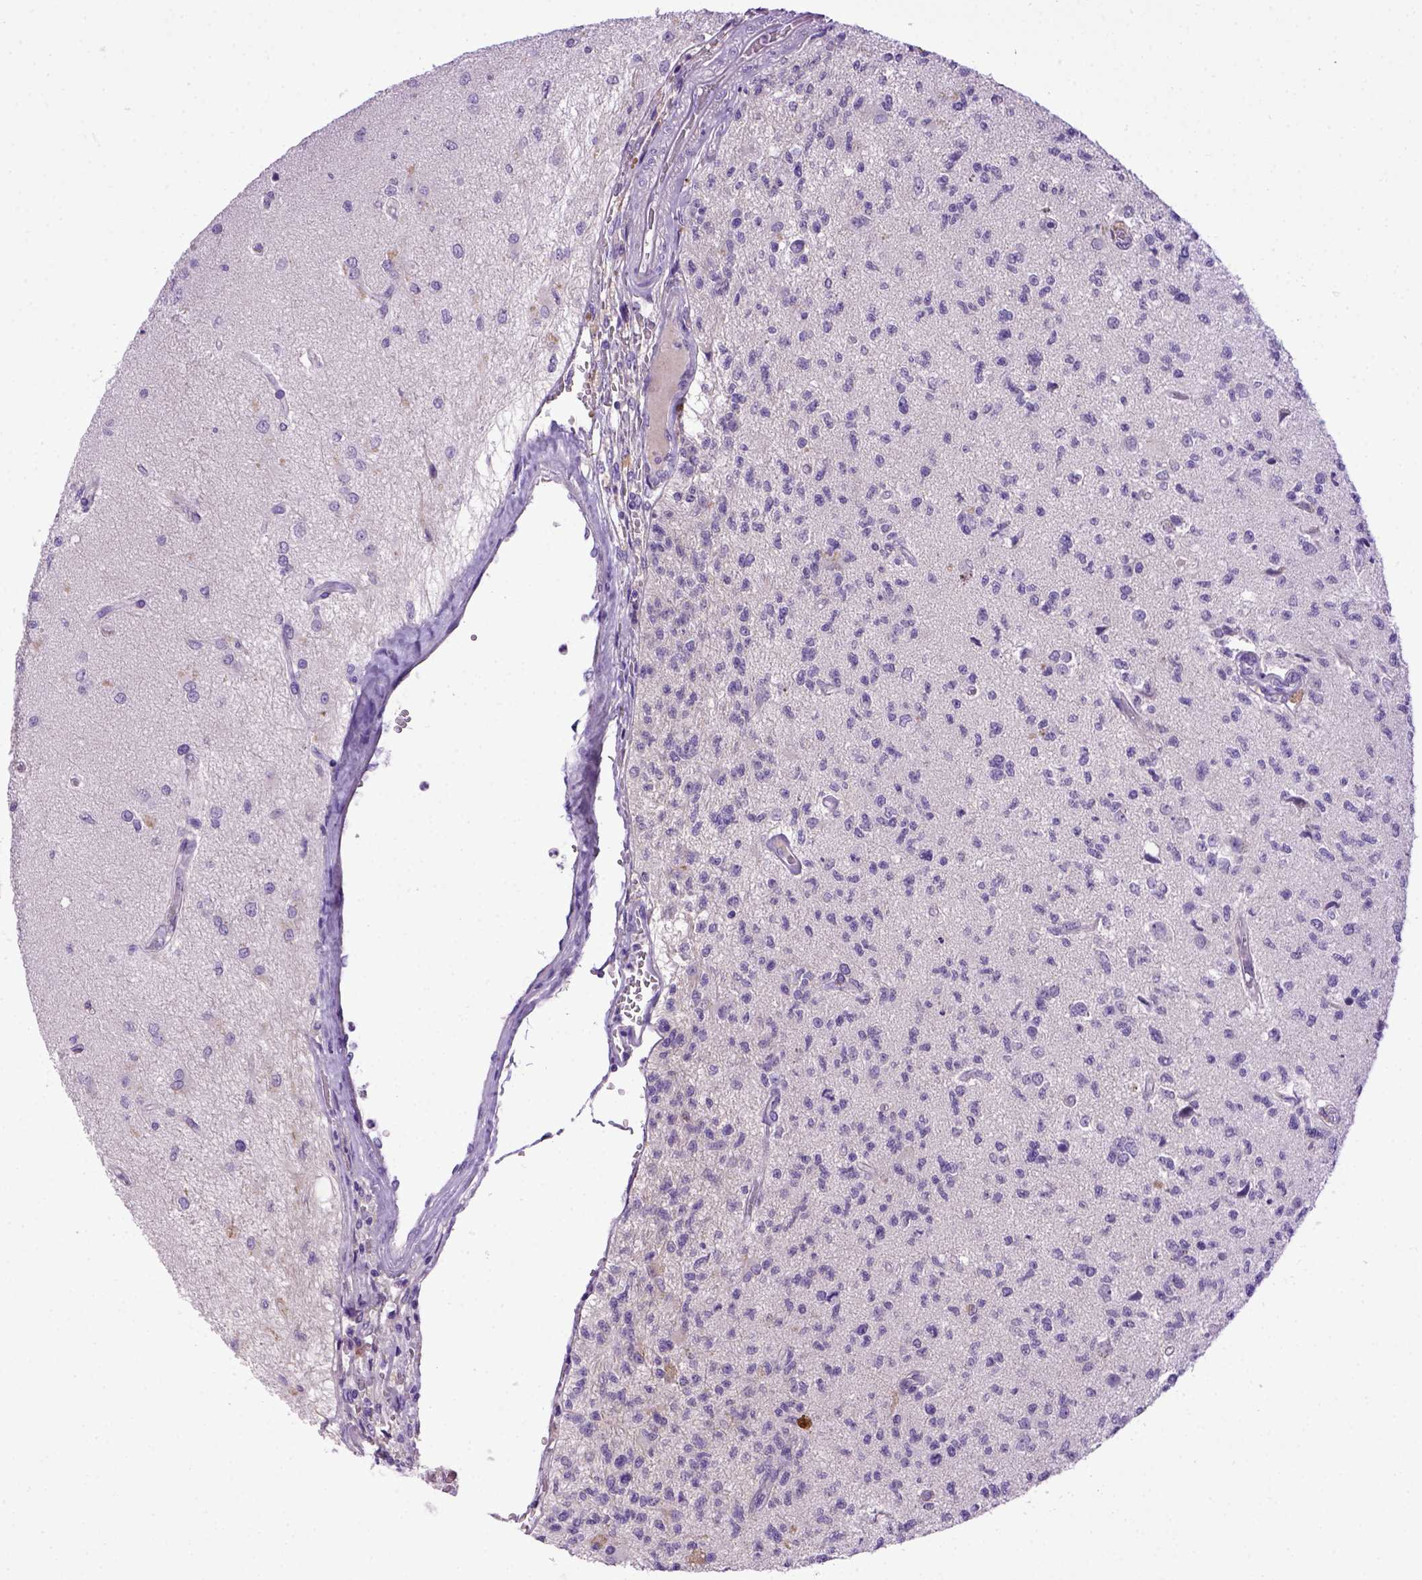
{"staining": {"intensity": "negative", "quantity": "none", "location": "none"}, "tissue": "glioma", "cell_type": "Tumor cells", "image_type": "cancer", "snomed": [{"axis": "morphology", "description": "Glioma, malignant, High grade"}, {"axis": "topography", "description": "Brain"}], "caption": "IHC of human glioma demonstrates no expression in tumor cells. (IHC, brightfield microscopy, high magnification).", "gene": "CDH1", "patient": {"sex": "male", "age": 56}}